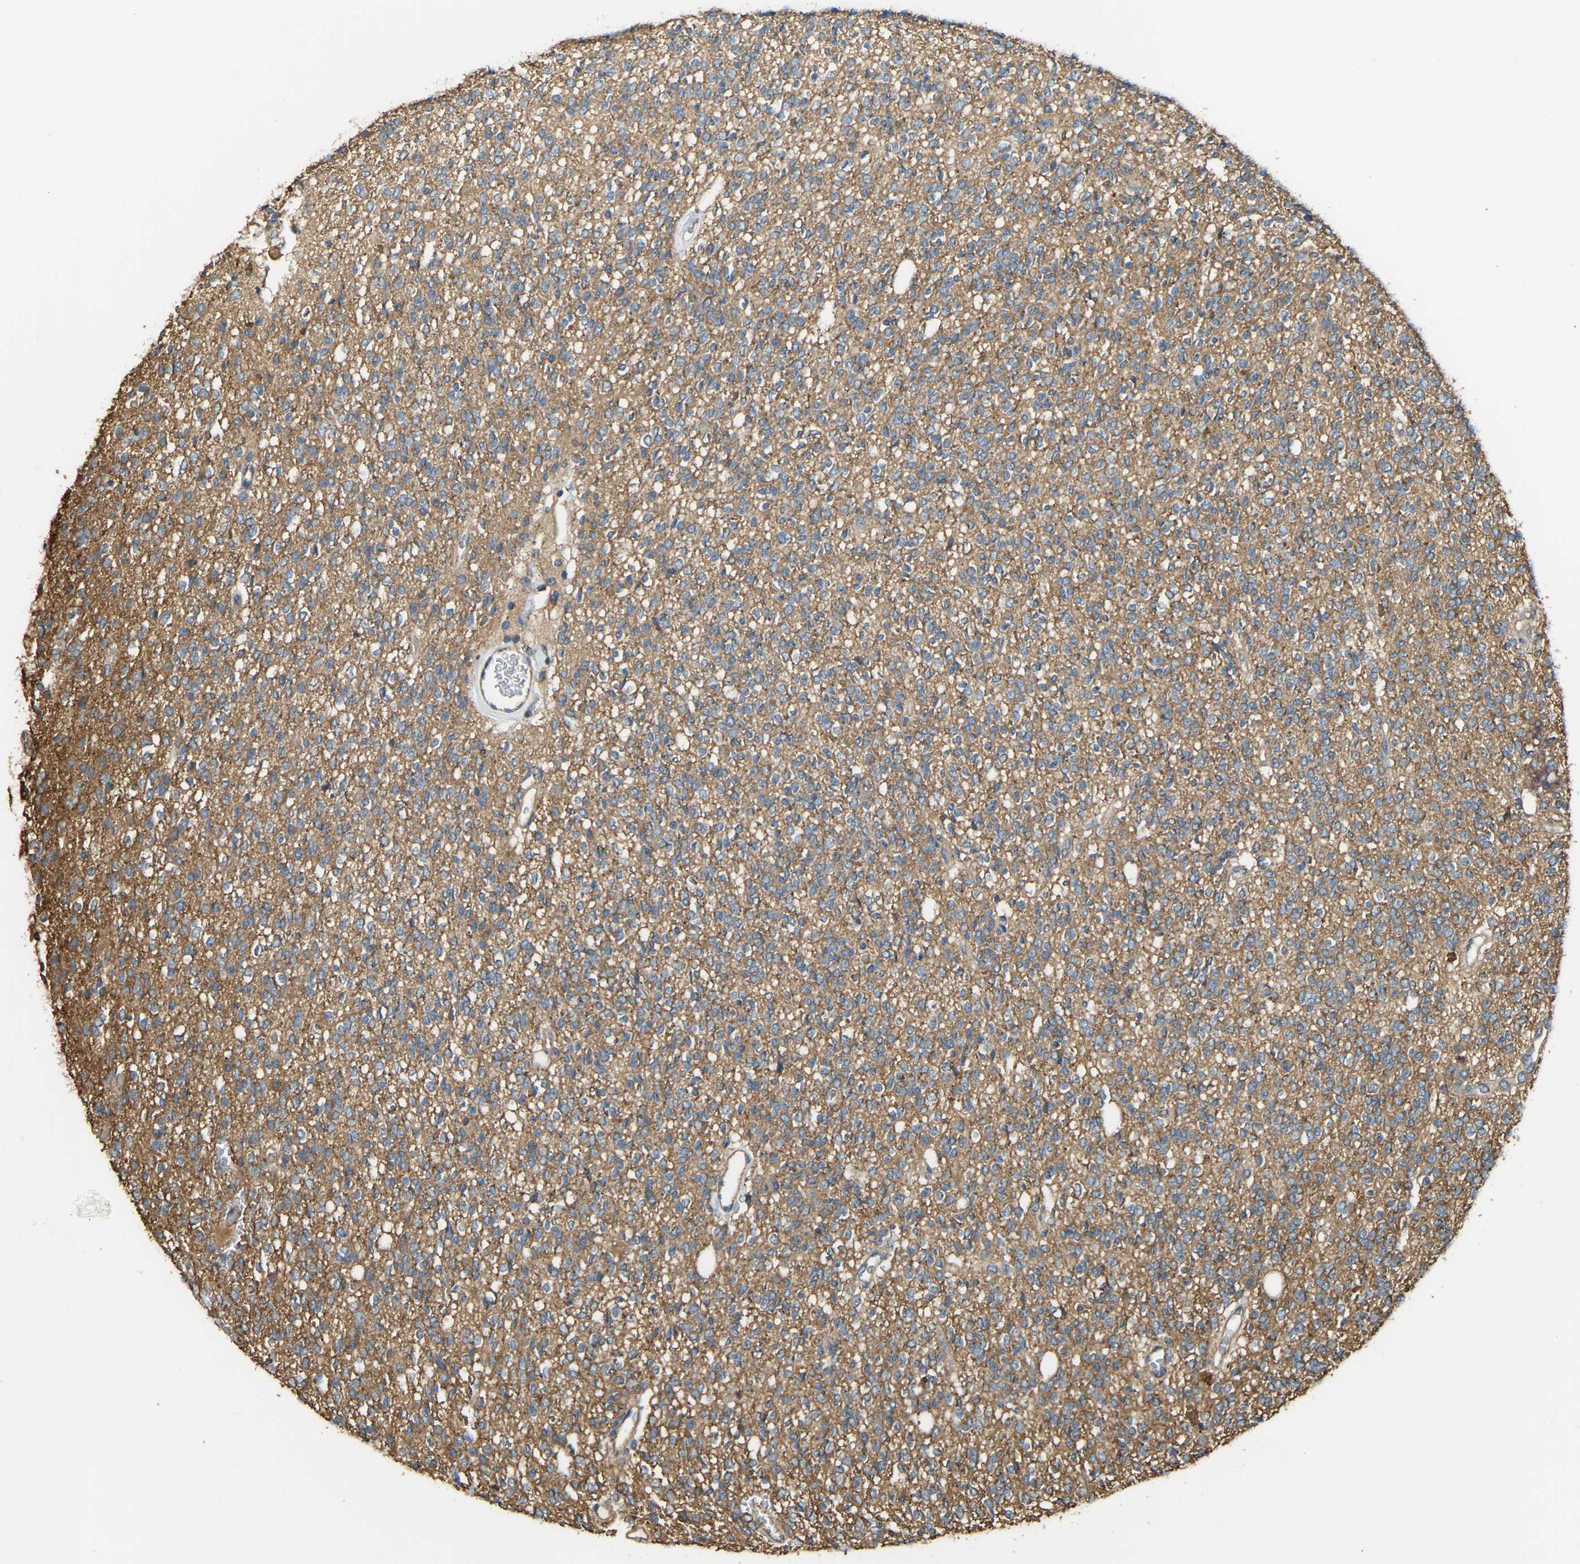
{"staining": {"intensity": "moderate", "quantity": ">75%", "location": "cytoplasmic/membranous"}, "tissue": "glioma", "cell_type": "Tumor cells", "image_type": "cancer", "snomed": [{"axis": "morphology", "description": "Glioma, malignant, High grade"}, {"axis": "topography", "description": "Brain"}], "caption": "Glioma tissue exhibits moderate cytoplasmic/membranous expression in about >75% of tumor cells", "gene": "GNG2", "patient": {"sex": "male", "age": 34}}